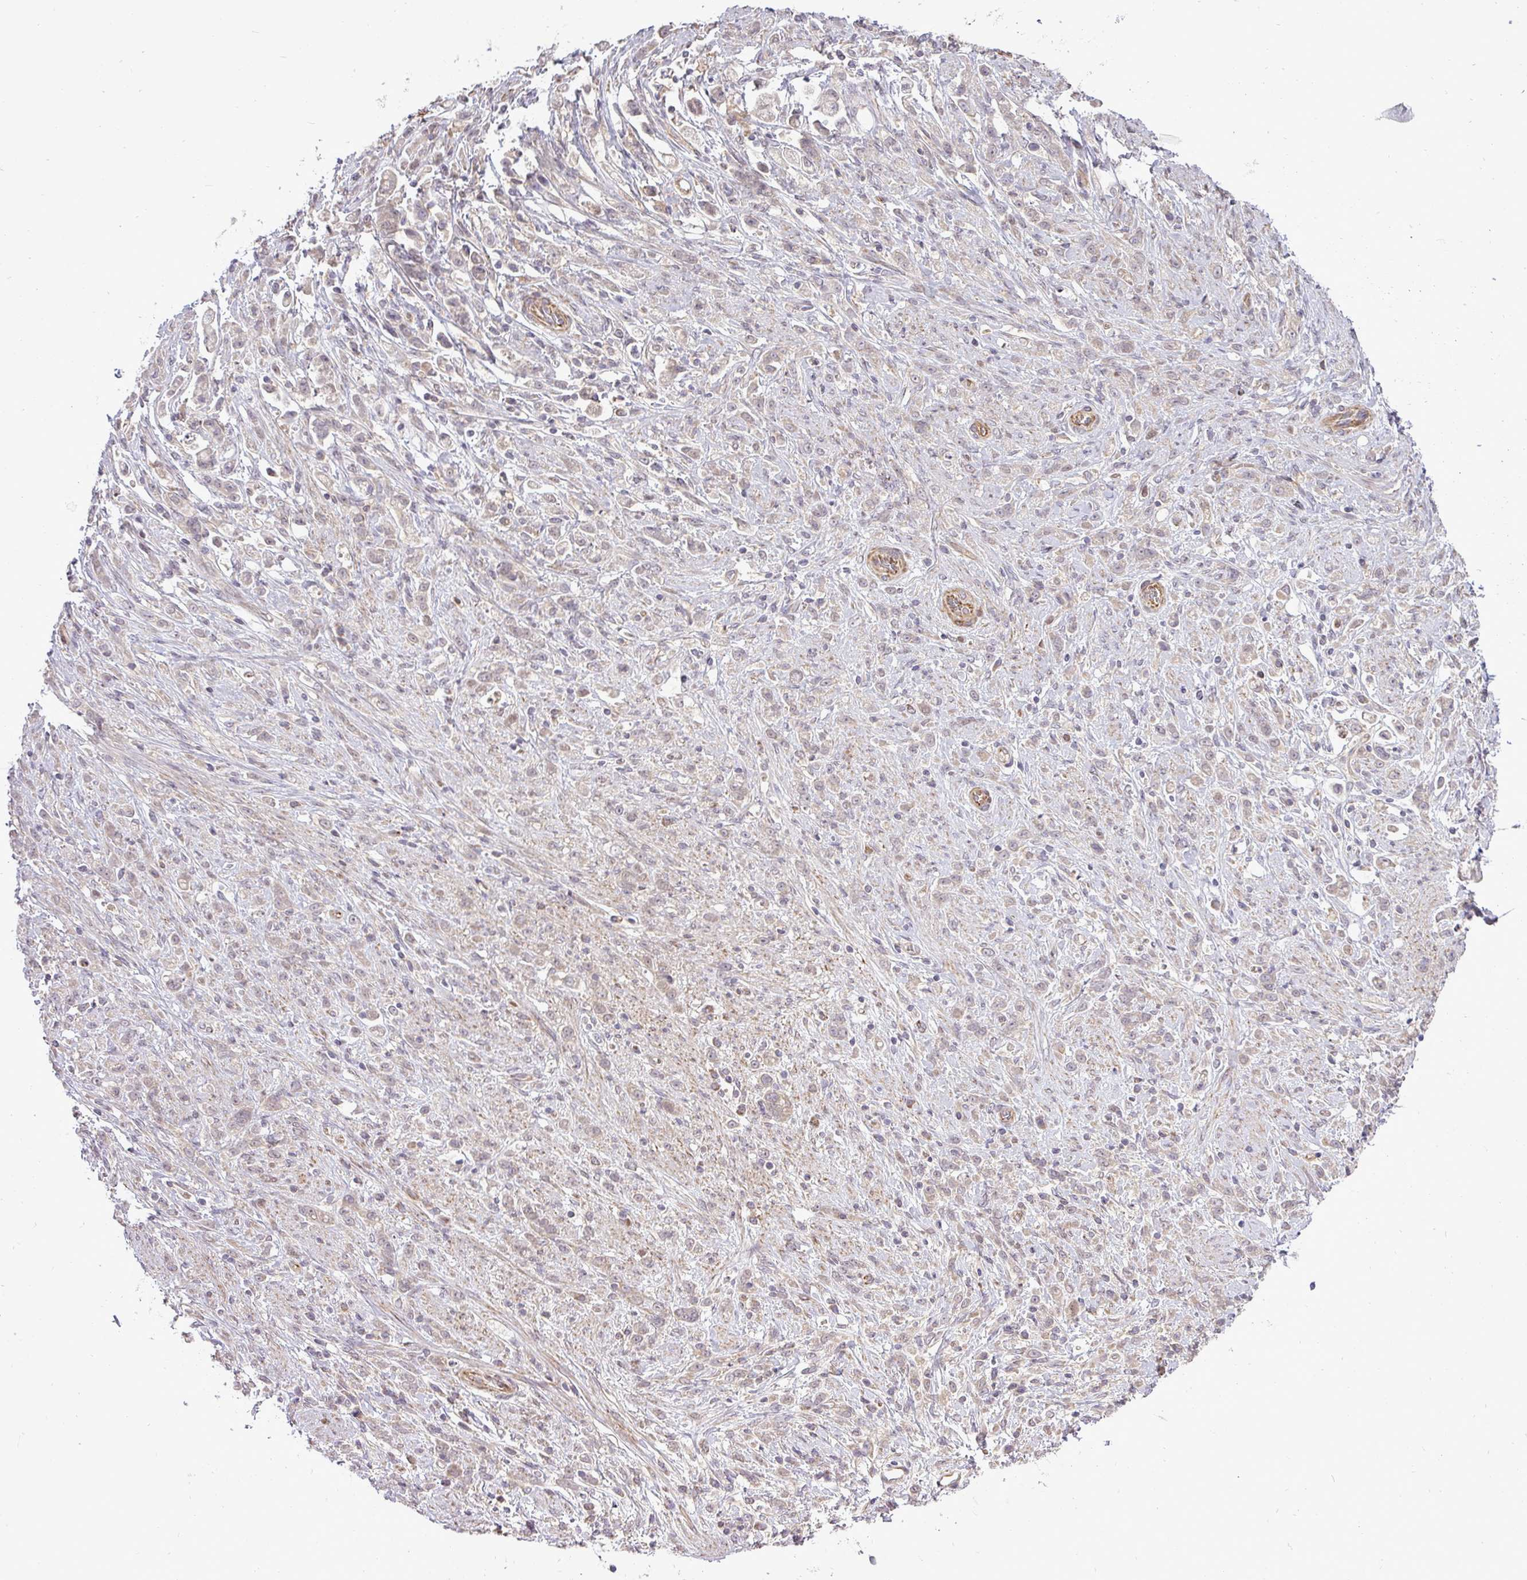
{"staining": {"intensity": "negative", "quantity": "none", "location": "none"}, "tissue": "stomach cancer", "cell_type": "Tumor cells", "image_type": "cancer", "snomed": [{"axis": "morphology", "description": "Adenocarcinoma, NOS"}, {"axis": "topography", "description": "Stomach"}], "caption": "The image reveals no staining of tumor cells in stomach adenocarcinoma.", "gene": "PDRG1", "patient": {"sex": "female", "age": 60}}